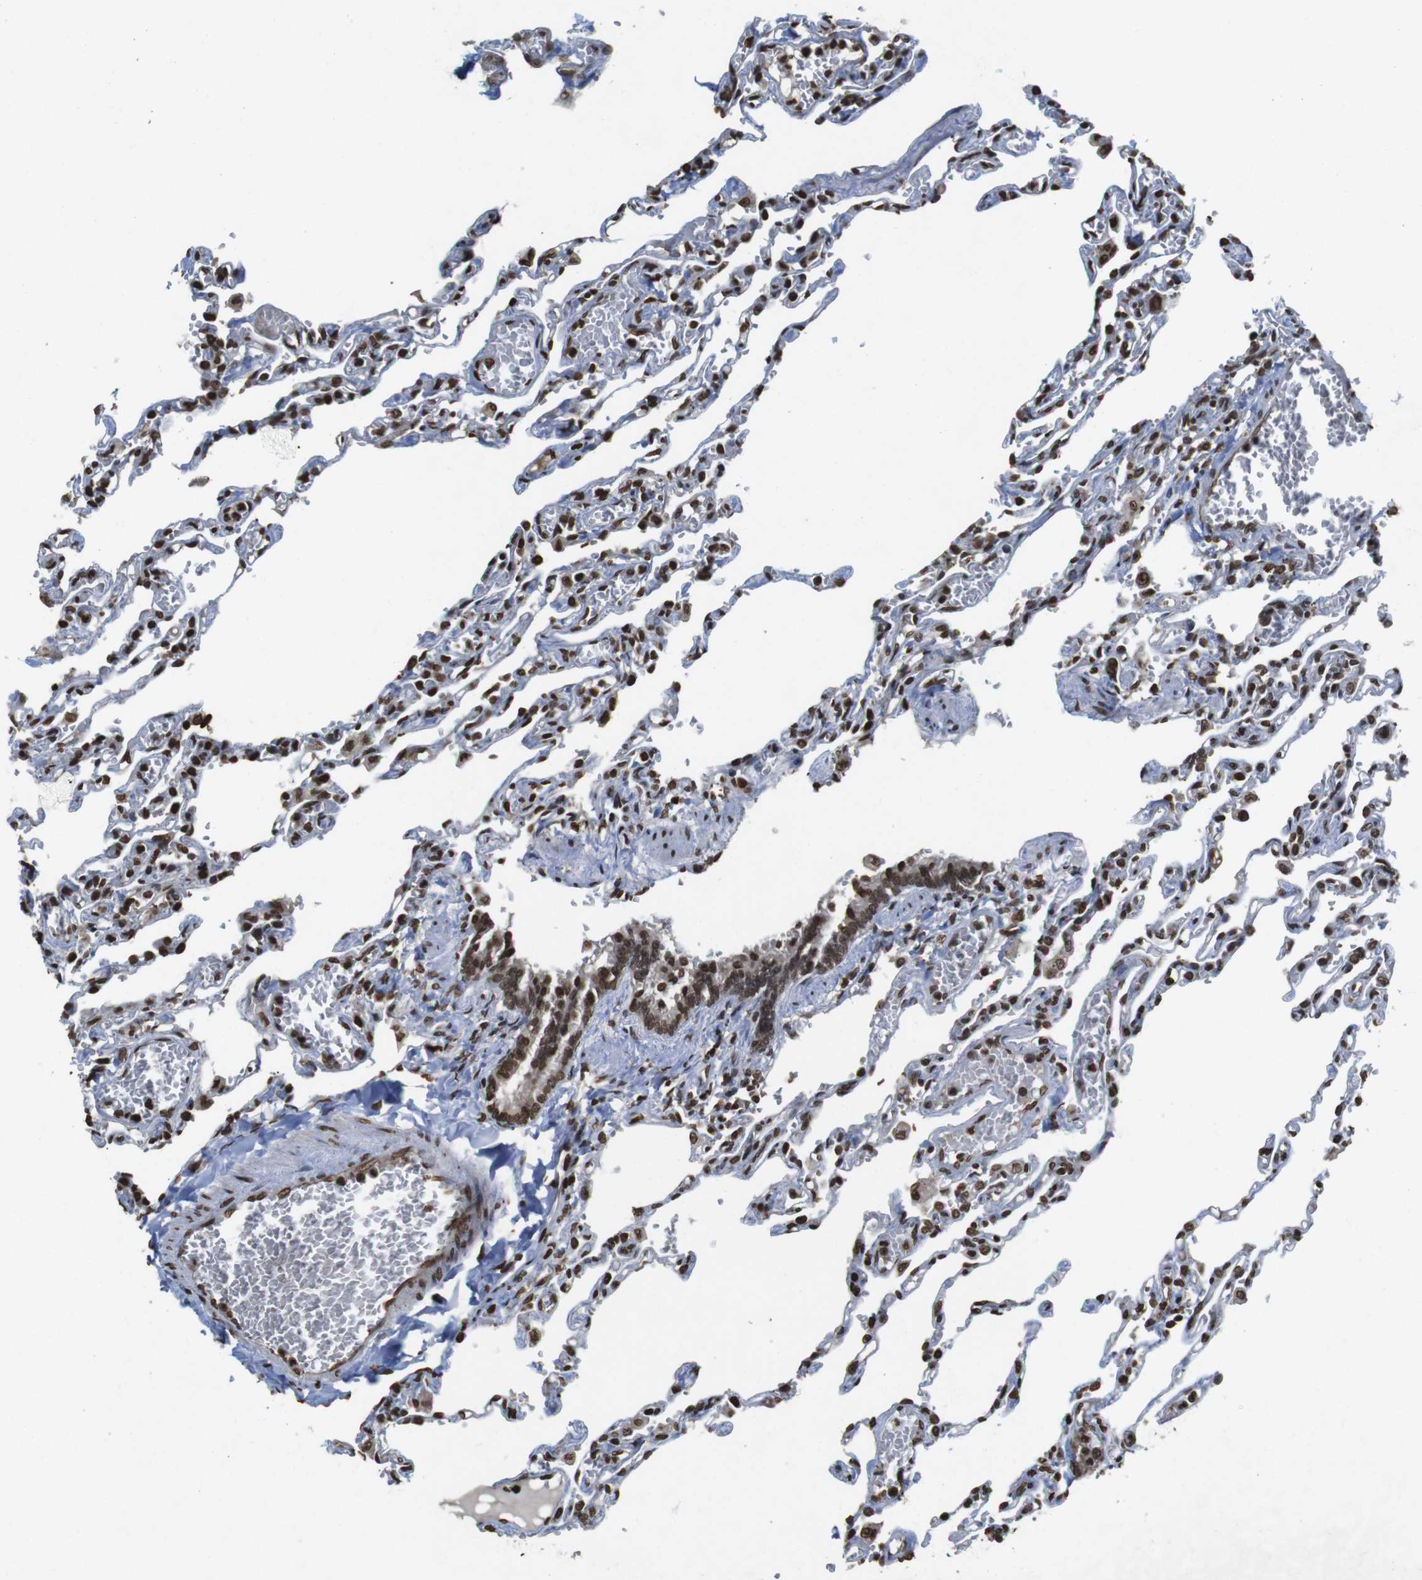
{"staining": {"intensity": "strong", "quantity": ">75%", "location": "nuclear"}, "tissue": "lung", "cell_type": "Alveolar cells", "image_type": "normal", "snomed": [{"axis": "morphology", "description": "Normal tissue, NOS"}, {"axis": "topography", "description": "Lung"}], "caption": "Immunohistochemical staining of benign human lung shows >75% levels of strong nuclear protein expression in approximately >75% of alveolar cells. (DAB IHC with brightfield microscopy, high magnification).", "gene": "FOXA3", "patient": {"sex": "male", "age": 21}}